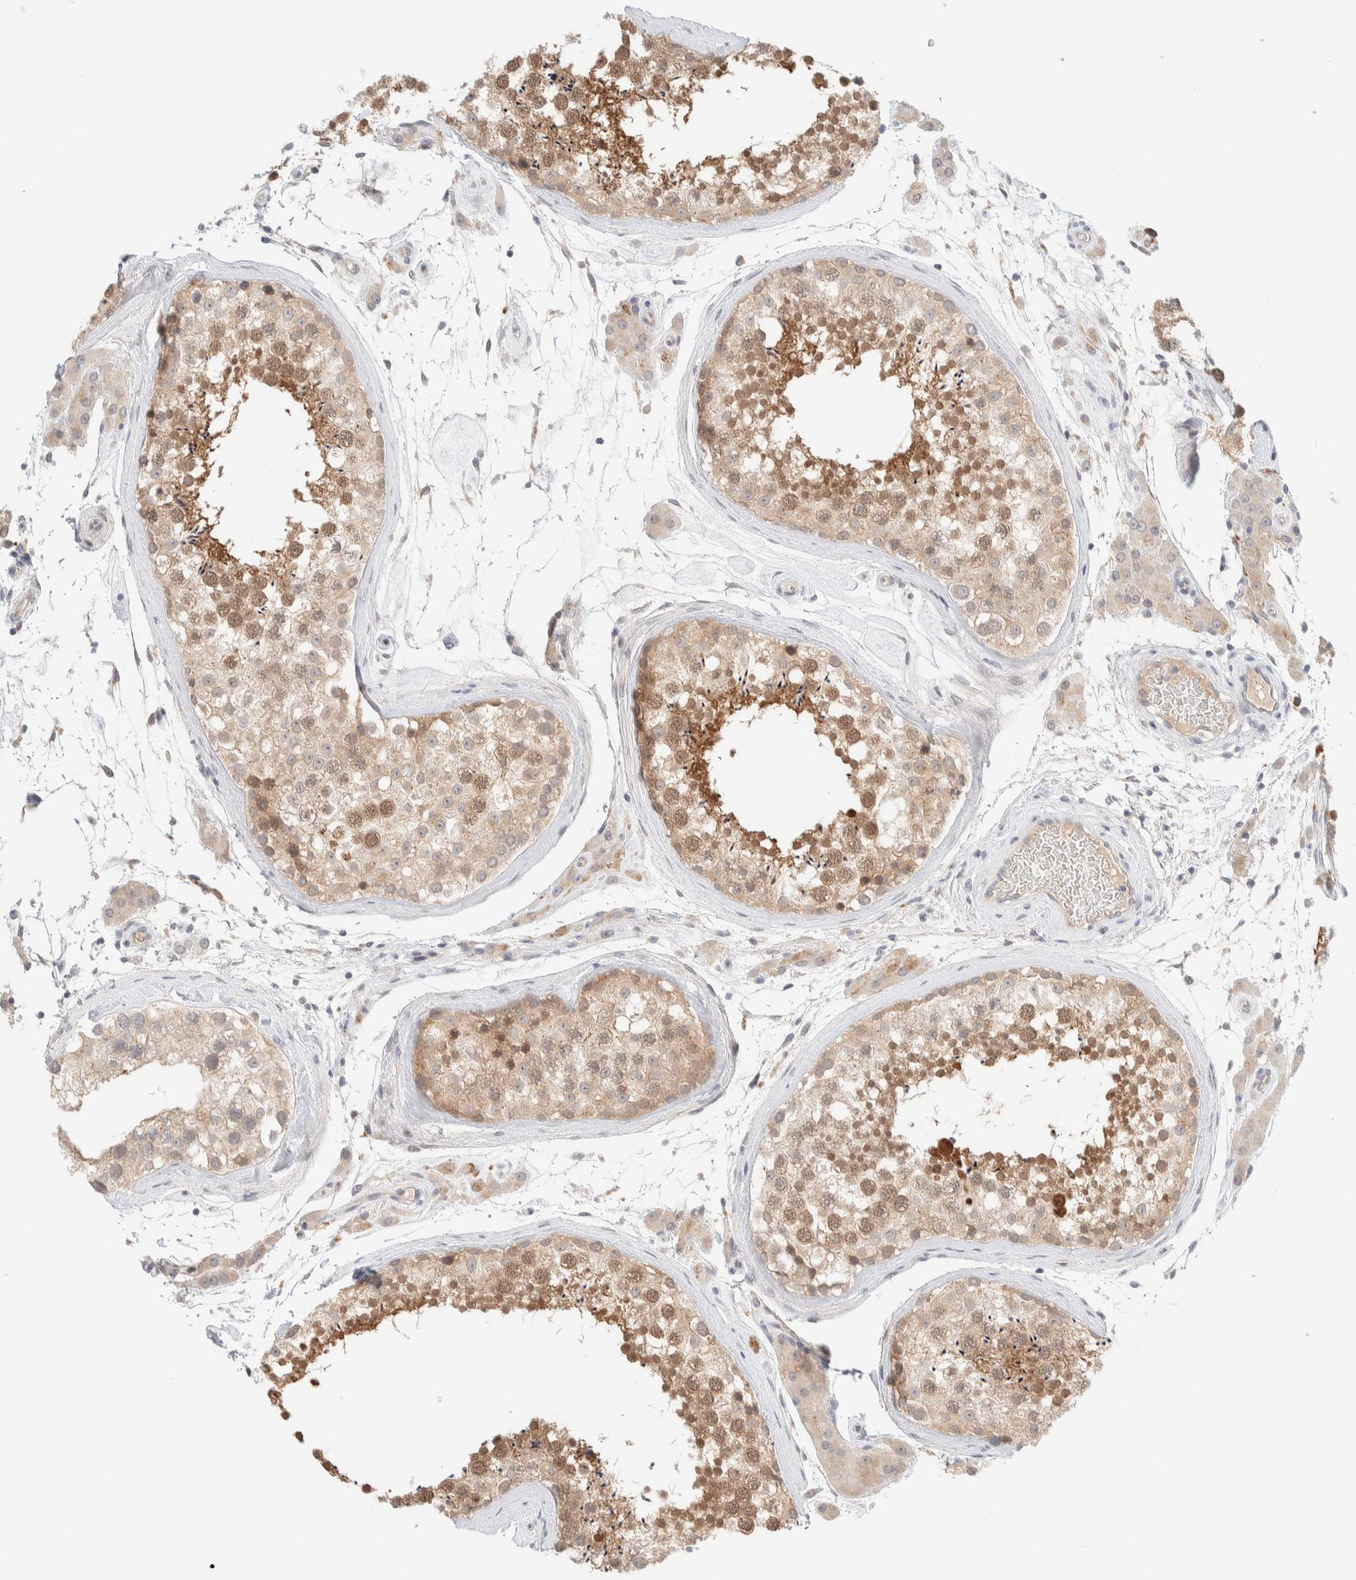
{"staining": {"intensity": "moderate", "quantity": ">75%", "location": "cytoplasmic/membranous,nuclear"}, "tissue": "testis", "cell_type": "Cells in seminiferous ducts", "image_type": "normal", "snomed": [{"axis": "morphology", "description": "Normal tissue, NOS"}, {"axis": "topography", "description": "Testis"}], "caption": "Immunohistochemical staining of unremarkable human testis exhibits moderate cytoplasmic/membranous,nuclear protein positivity in about >75% of cells in seminiferous ducts. The protein of interest is shown in brown color, while the nuclei are stained blue.", "gene": "CHKA", "patient": {"sex": "male", "age": 46}}